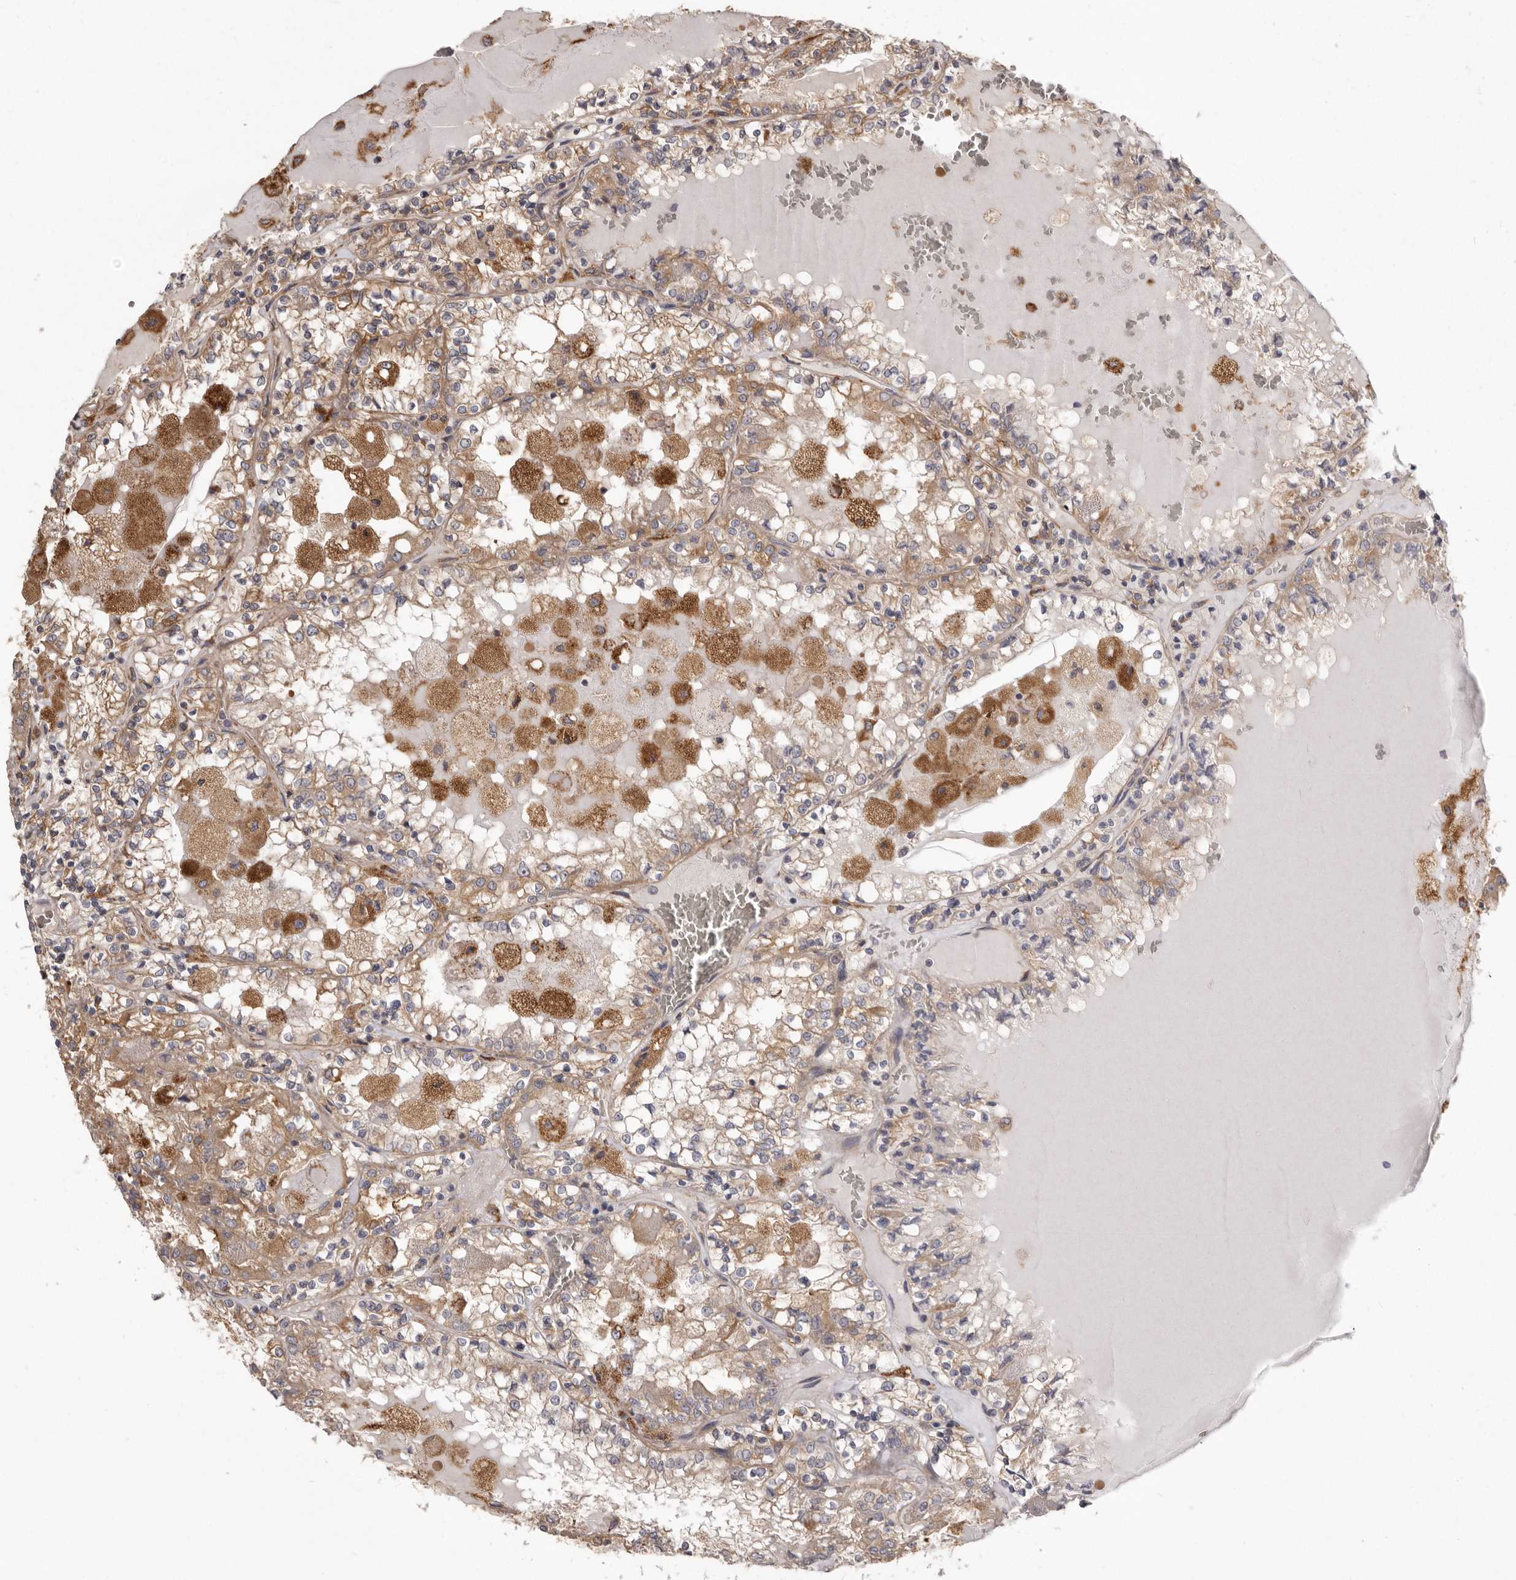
{"staining": {"intensity": "moderate", "quantity": ">75%", "location": "cytoplasmic/membranous"}, "tissue": "renal cancer", "cell_type": "Tumor cells", "image_type": "cancer", "snomed": [{"axis": "morphology", "description": "Adenocarcinoma, NOS"}, {"axis": "topography", "description": "Kidney"}], "caption": "Immunohistochemistry (IHC) of renal cancer (adenocarcinoma) displays medium levels of moderate cytoplasmic/membranous staining in approximately >75% of tumor cells. (brown staining indicates protein expression, while blue staining denotes nuclei).", "gene": "ENAH", "patient": {"sex": "female", "age": 56}}